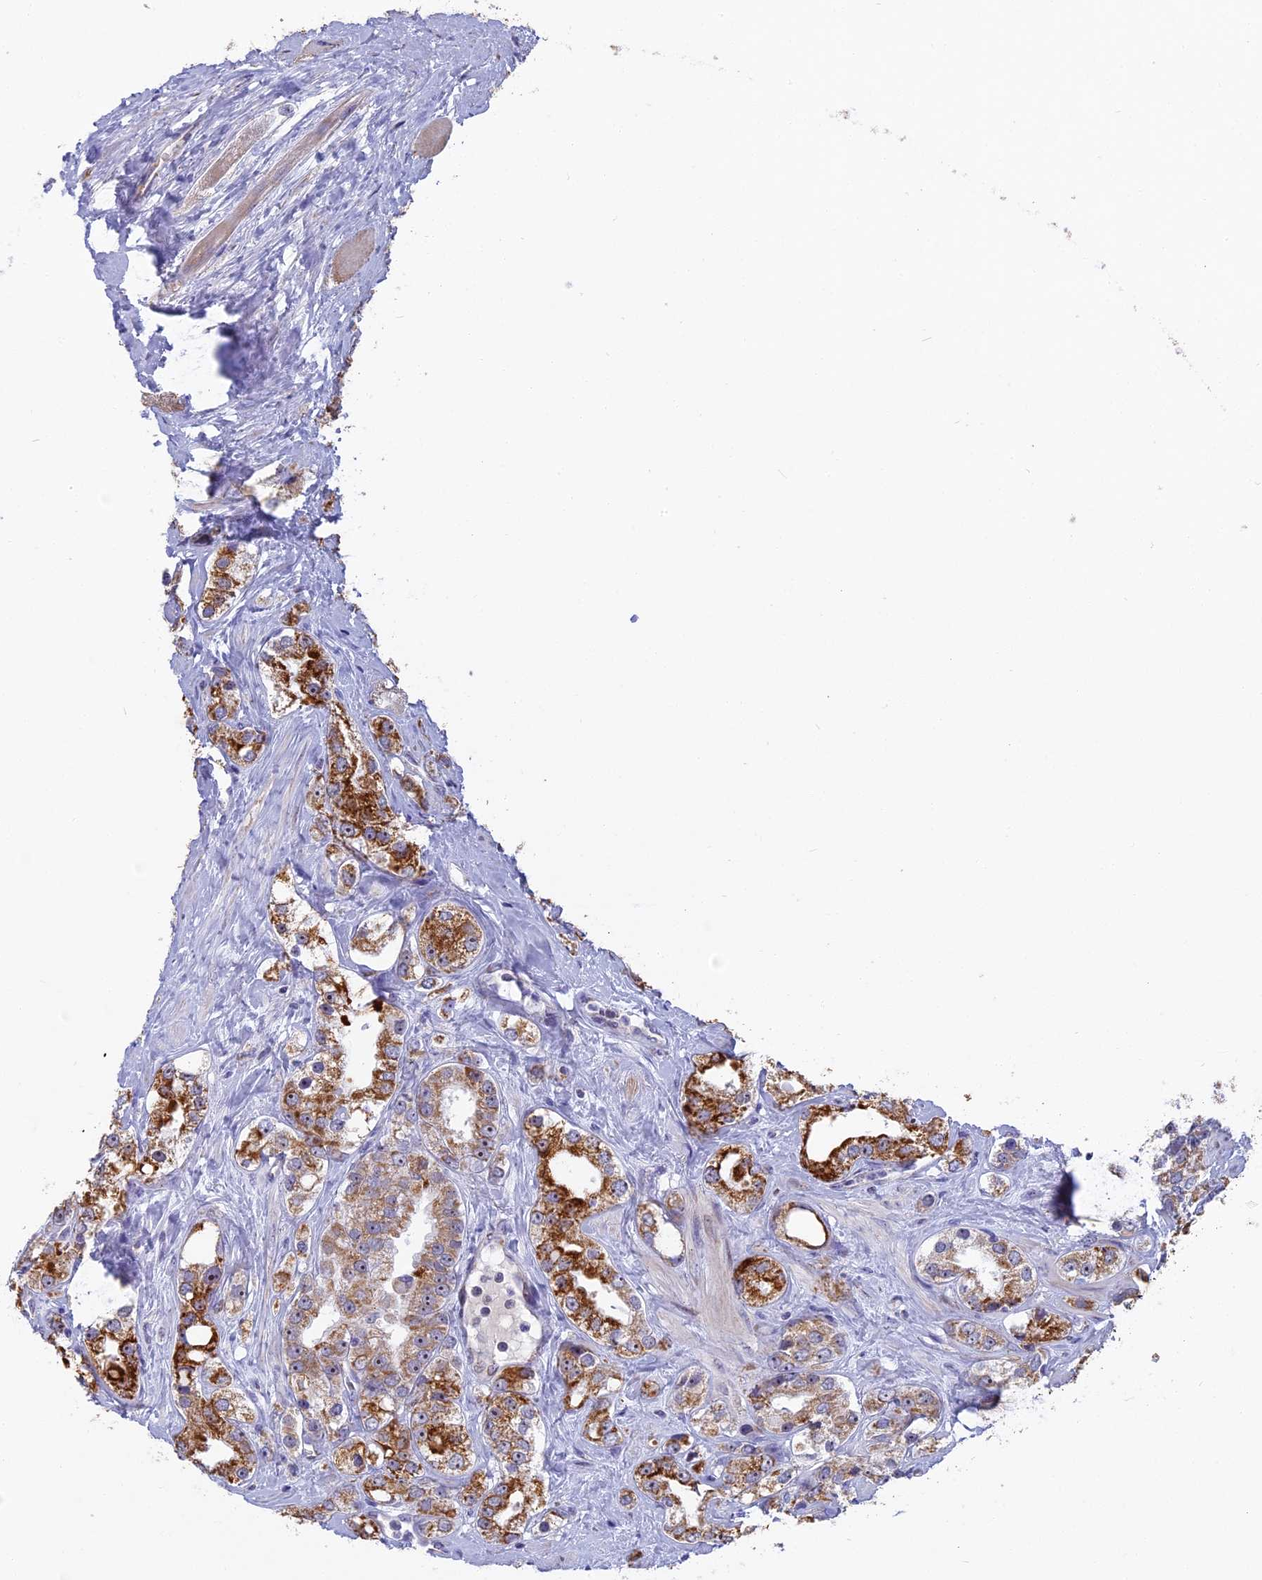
{"staining": {"intensity": "moderate", "quantity": ">75%", "location": "cytoplasmic/membranous"}, "tissue": "prostate cancer", "cell_type": "Tumor cells", "image_type": "cancer", "snomed": [{"axis": "morphology", "description": "Adenocarcinoma, NOS"}, {"axis": "topography", "description": "Prostate"}], "caption": "Protein positivity by immunohistochemistry displays moderate cytoplasmic/membranous positivity in approximately >75% of tumor cells in prostate adenocarcinoma. Immunohistochemistry (ihc) stains the protein of interest in brown and the nuclei are stained blue.", "gene": "DTWD1", "patient": {"sex": "male", "age": 79}}